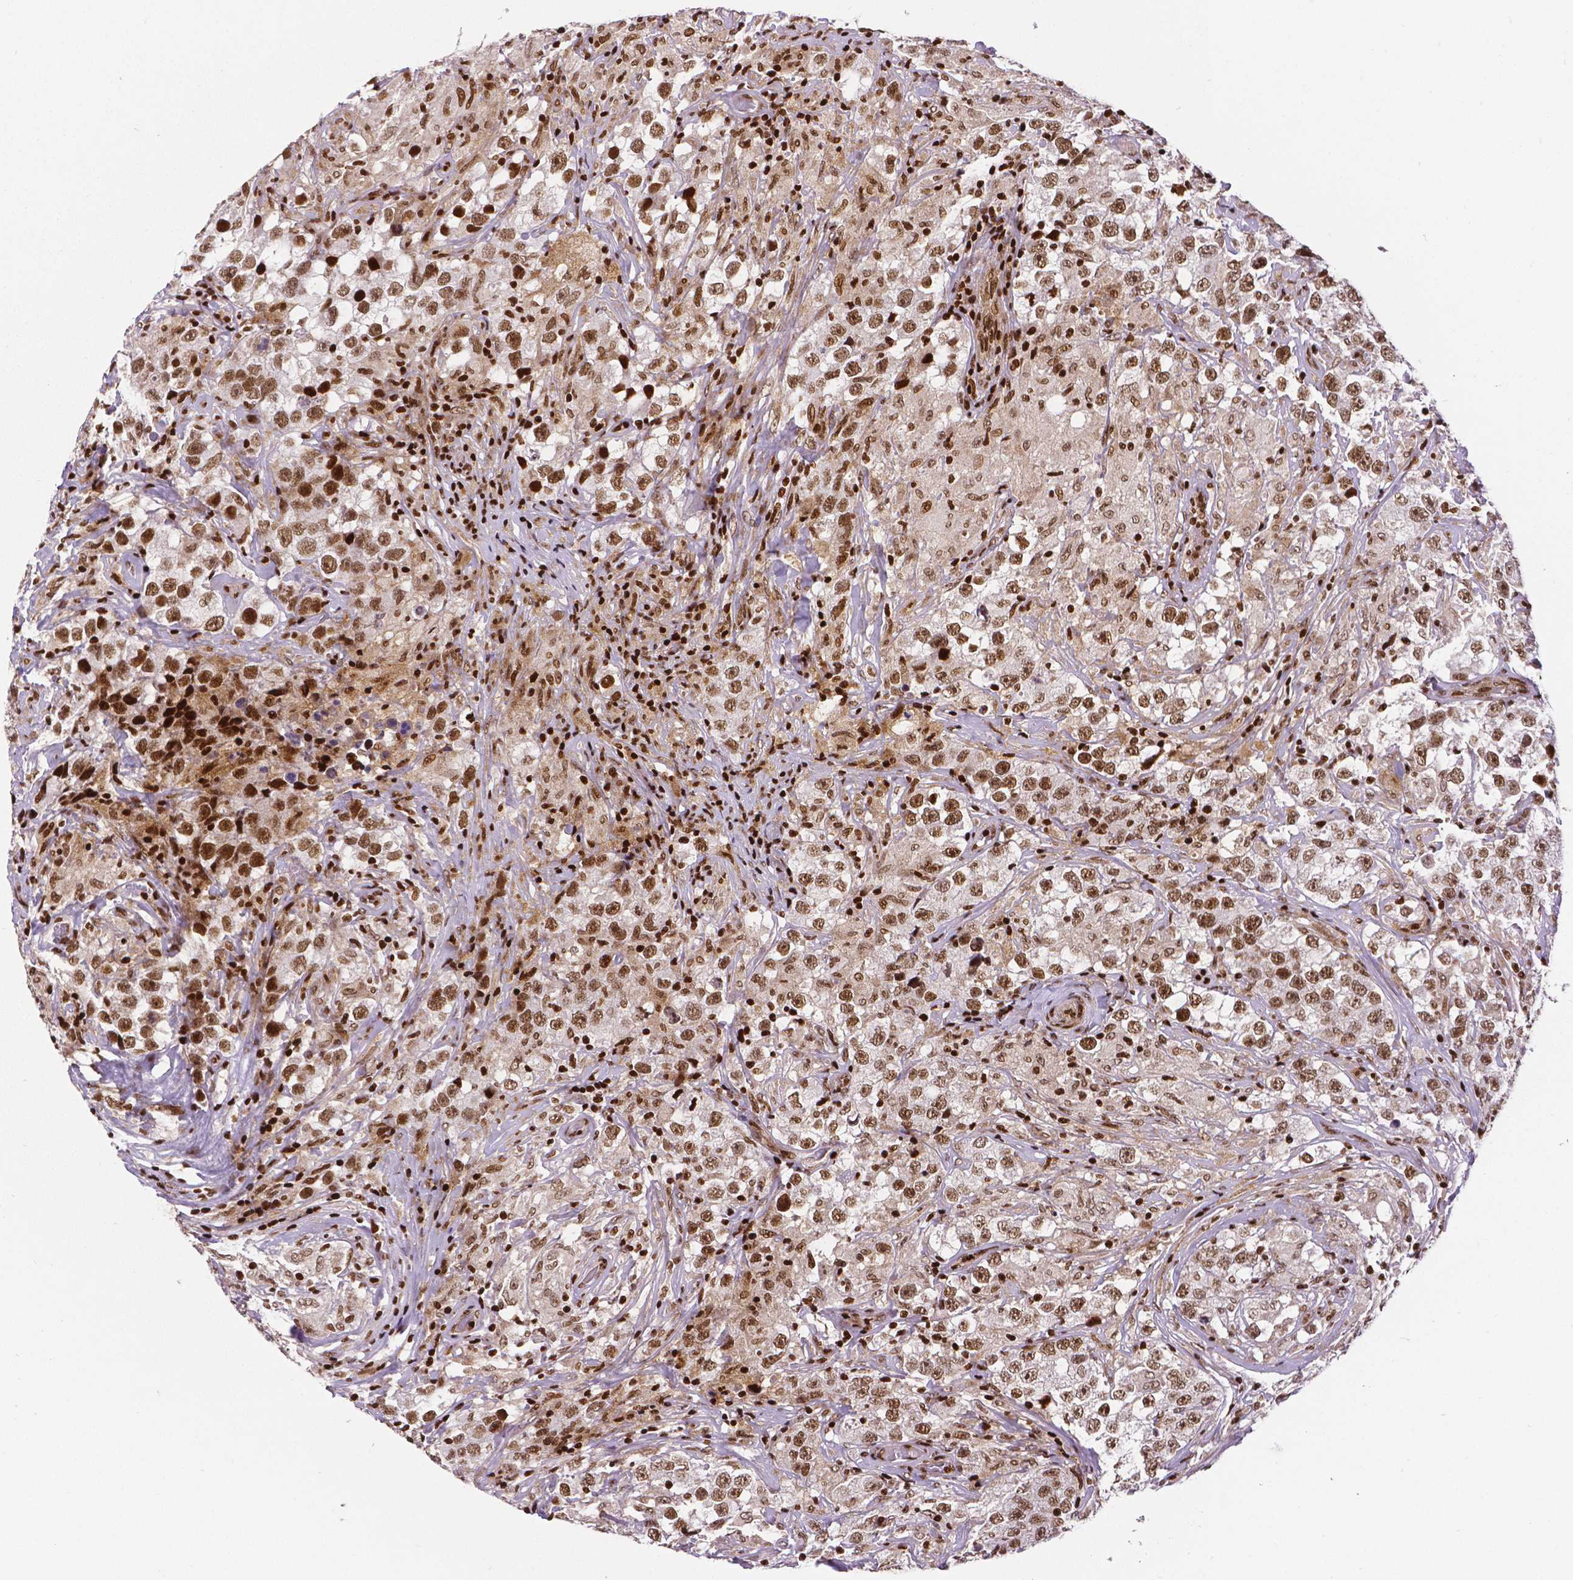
{"staining": {"intensity": "moderate", "quantity": ">75%", "location": "nuclear"}, "tissue": "testis cancer", "cell_type": "Tumor cells", "image_type": "cancer", "snomed": [{"axis": "morphology", "description": "Seminoma, NOS"}, {"axis": "topography", "description": "Testis"}], "caption": "Human testis cancer stained for a protein (brown) exhibits moderate nuclear positive positivity in about >75% of tumor cells.", "gene": "CTCF", "patient": {"sex": "male", "age": 46}}